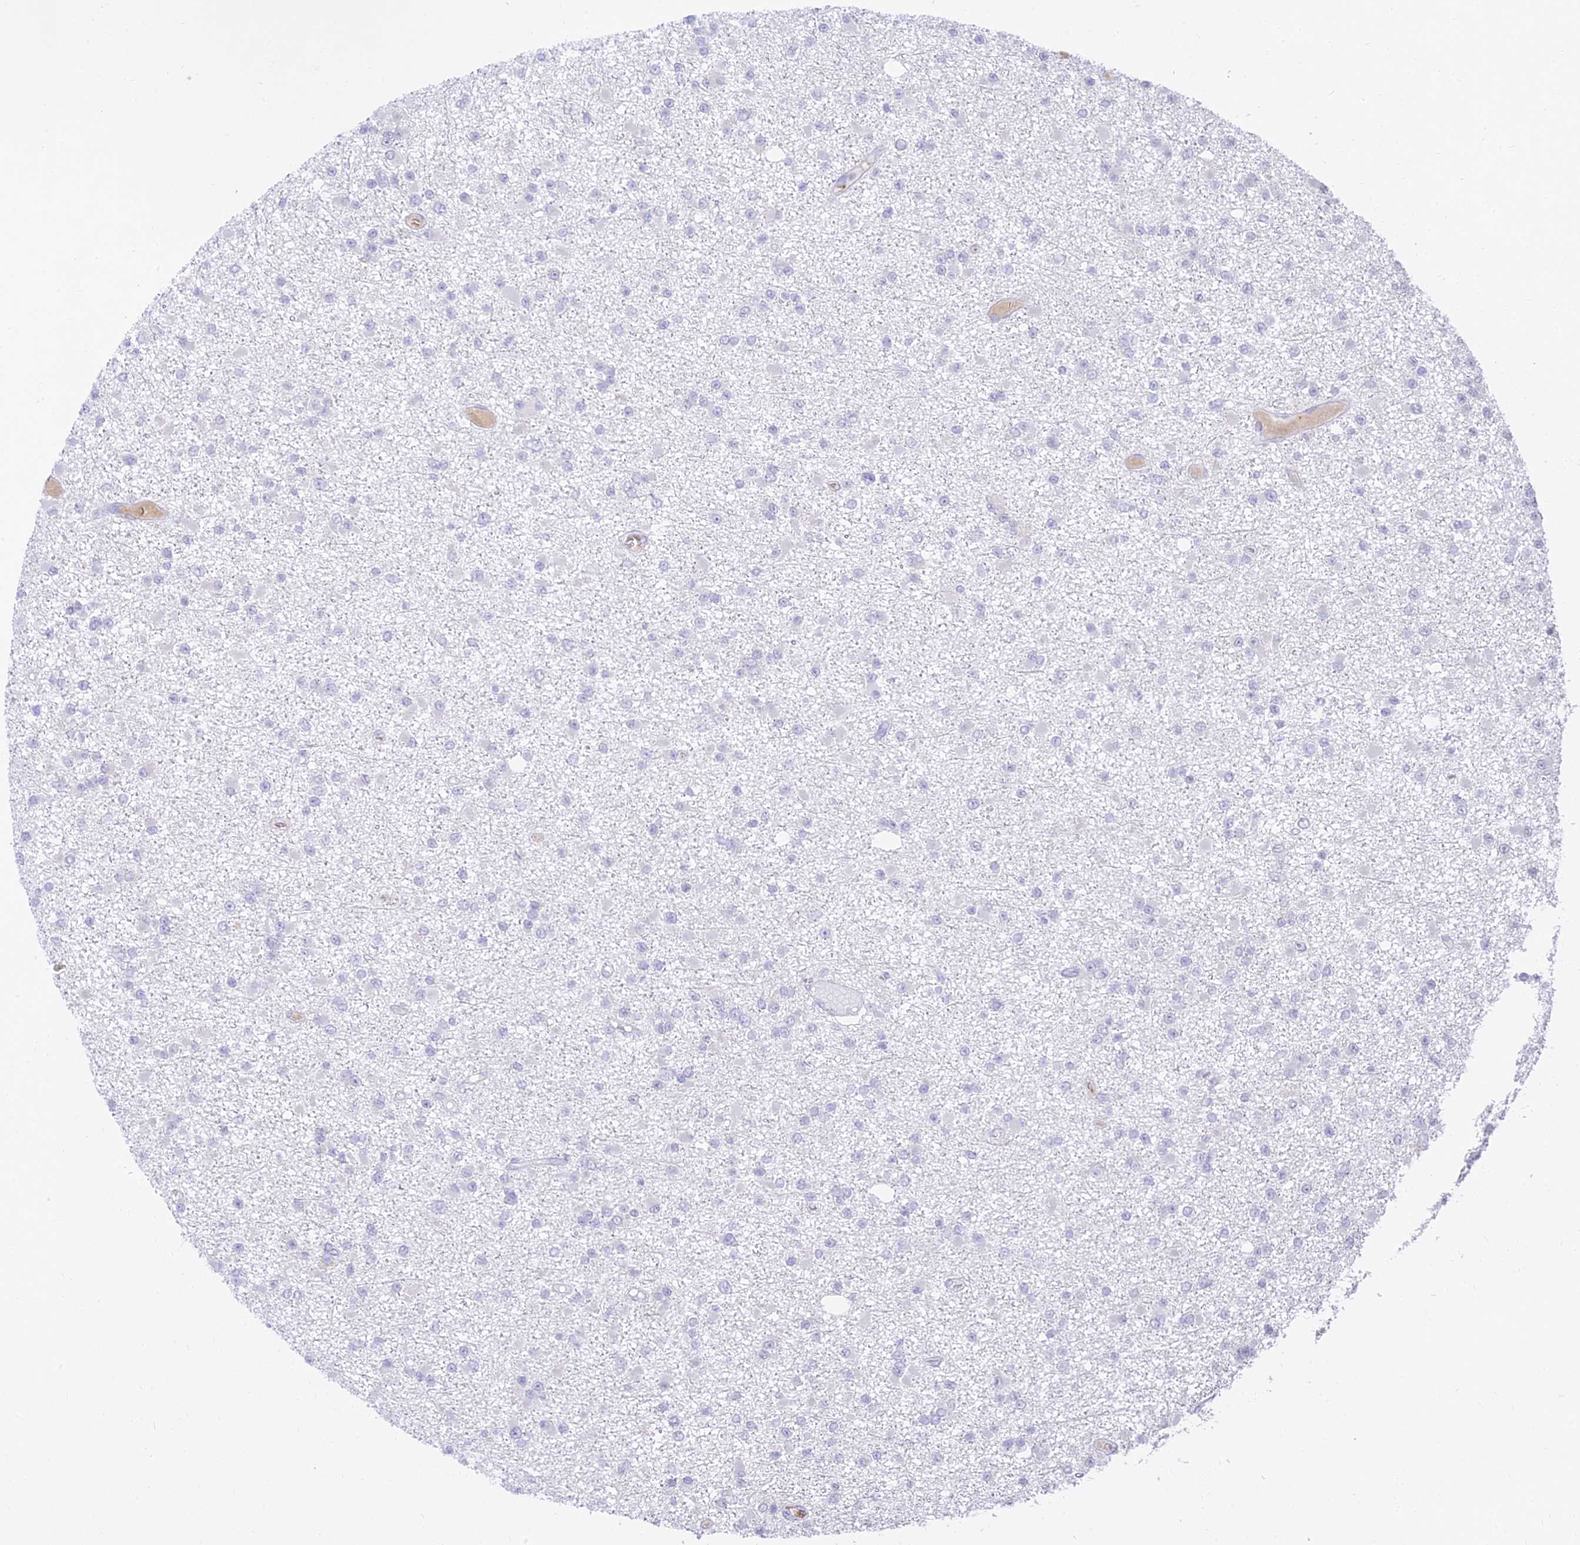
{"staining": {"intensity": "negative", "quantity": "none", "location": "none"}, "tissue": "glioma", "cell_type": "Tumor cells", "image_type": "cancer", "snomed": [{"axis": "morphology", "description": "Glioma, malignant, Low grade"}, {"axis": "topography", "description": "Brain"}], "caption": "Immunohistochemical staining of glioma demonstrates no significant positivity in tumor cells.", "gene": "TMEM40", "patient": {"sex": "female", "age": 22}}